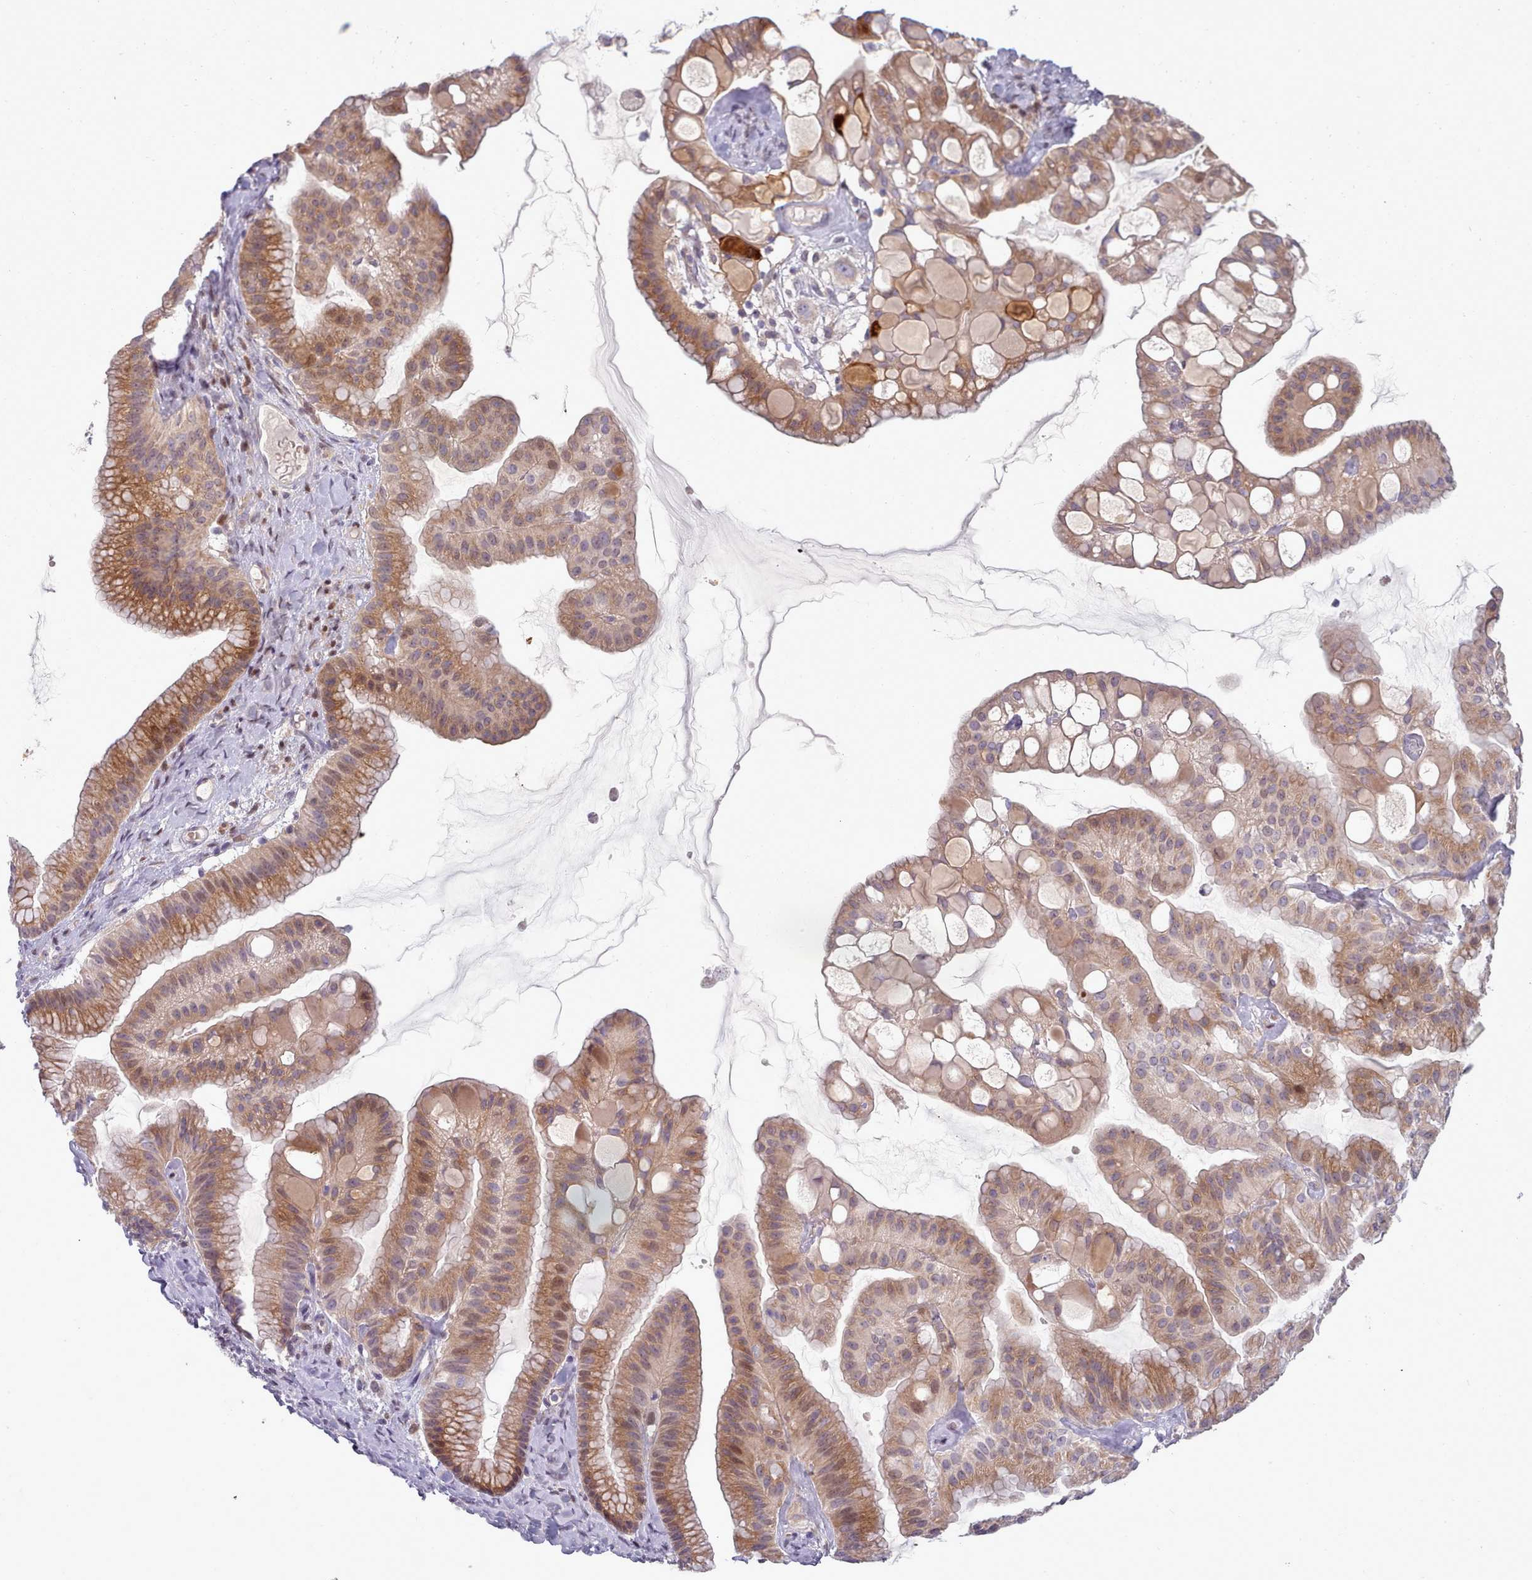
{"staining": {"intensity": "moderate", "quantity": ">75%", "location": "nuclear"}, "tissue": "ovarian cancer", "cell_type": "Tumor cells", "image_type": "cancer", "snomed": [{"axis": "morphology", "description": "Cystadenocarcinoma, mucinous, NOS"}, {"axis": "topography", "description": "Ovary"}], "caption": "IHC micrograph of neoplastic tissue: human ovarian cancer stained using IHC exhibits medium levels of moderate protein expression localized specifically in the nuclear of tumor cells, appearing as a nuclear brown color.", "gene": "CLNS1A", "patient": {"sex": "female", "age": 61}}